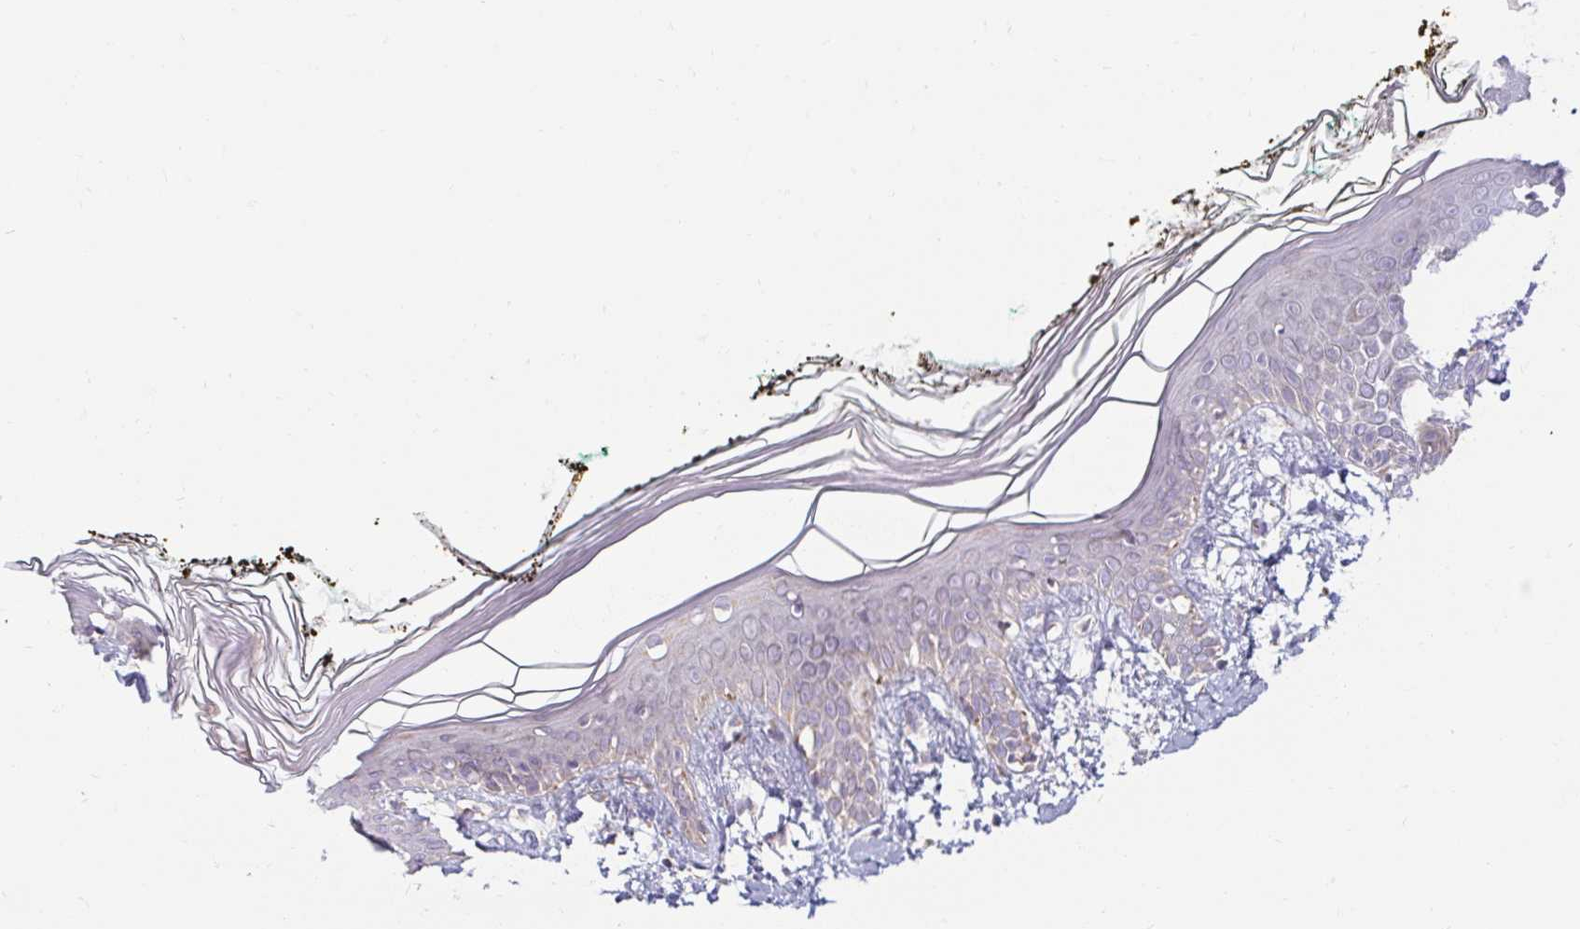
{"staining": {"intensity": "negative", "quantity": "none", "location": "none"}, "tissue": "skin", "cell_type": "Fibroblasts", "image_type": "normal", "snomed": [{"axis": "morphology", "description": "Normal tissue, NOS"}, {"axis": "topography", "description": "Skin"}], "caption": "Immunohistochemical staining of normal skin demonstrates no significant expression in fibroblasts. (DAB immunohistochemistry, high magnification).", "gene": "SKP2", "patient": {"sex": "female", "age": 34}}